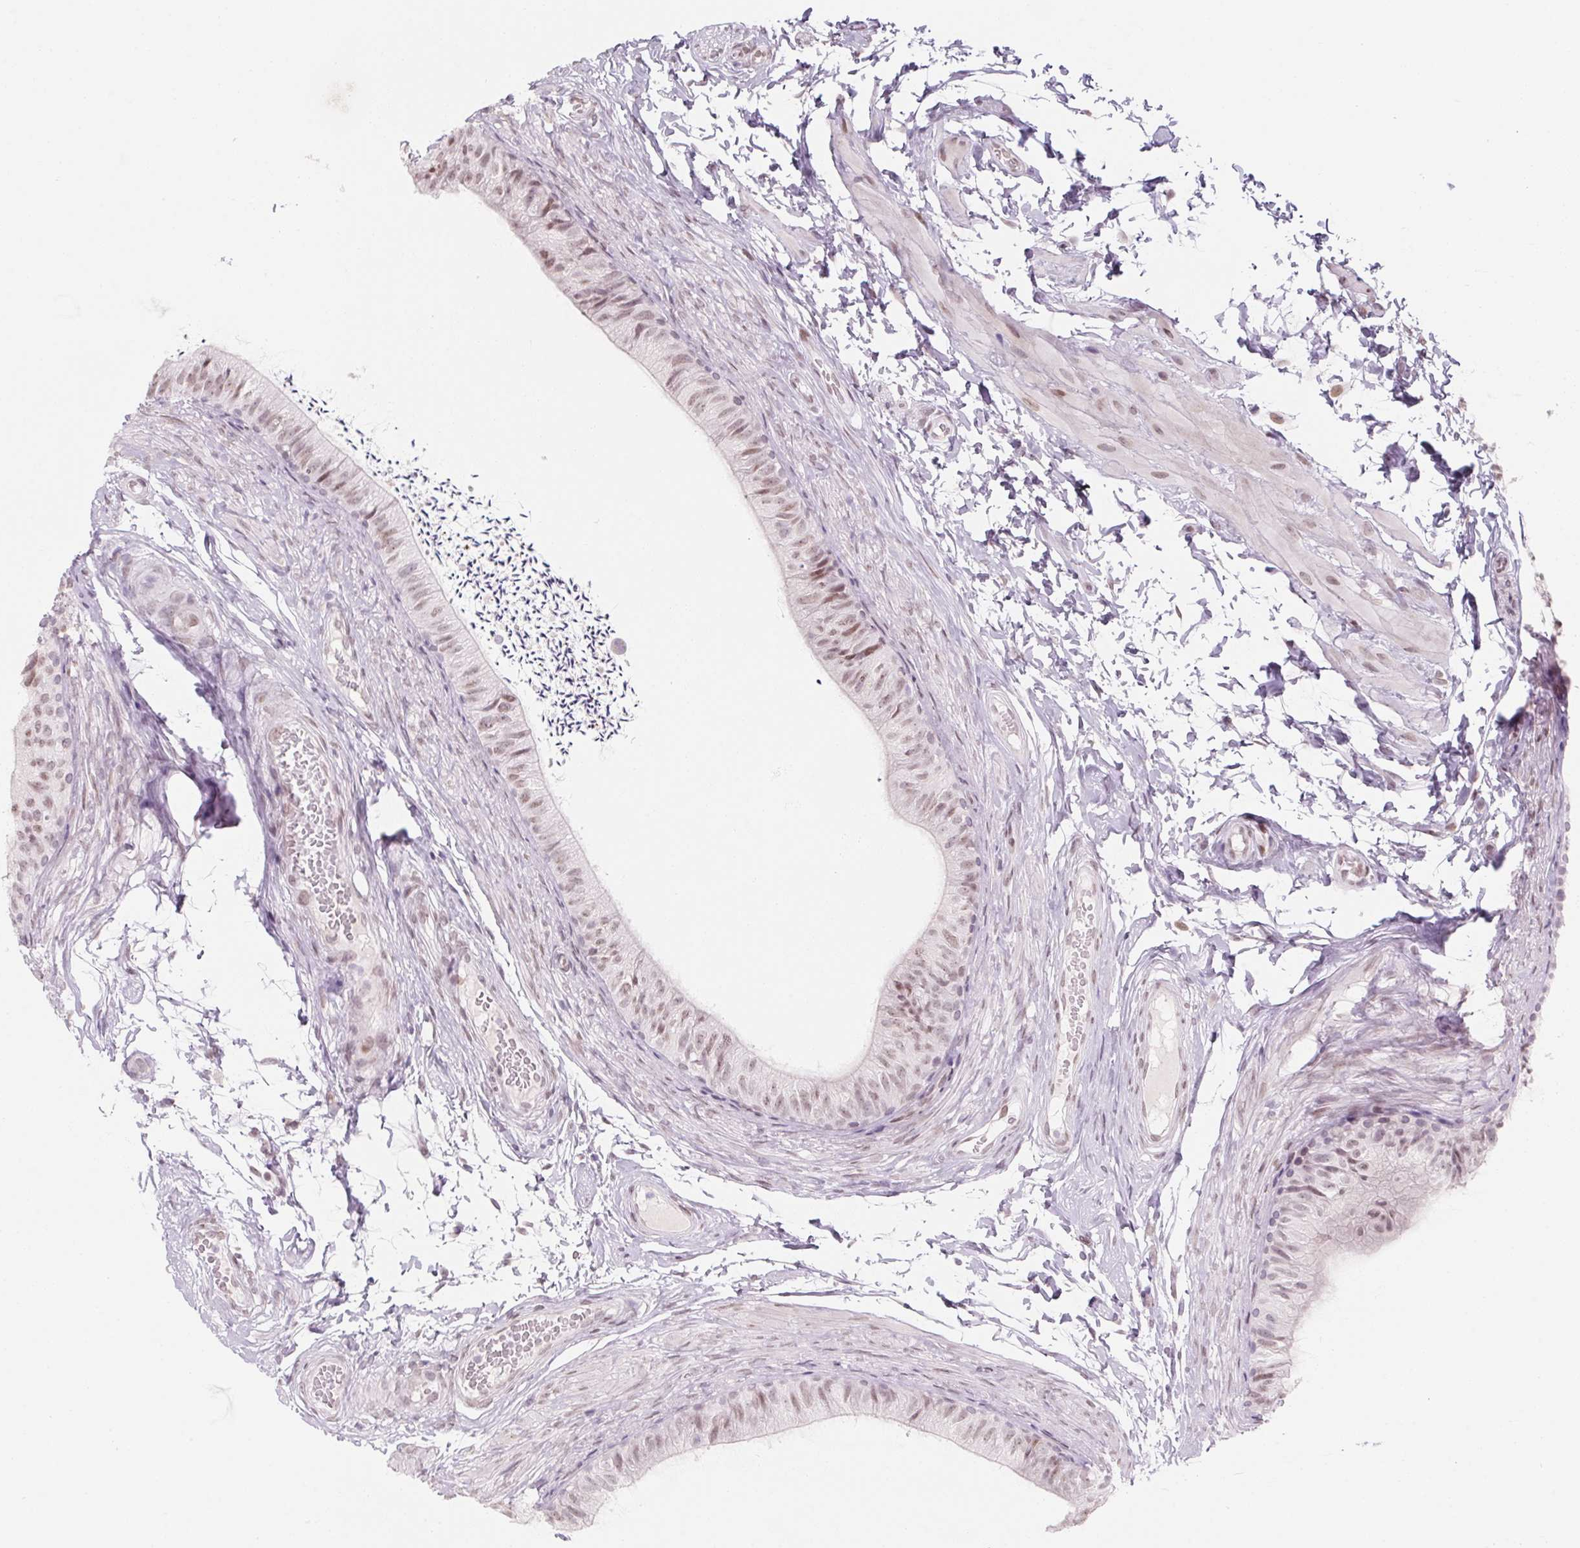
{"staining": {"intensity": "moderate", "quantity": ">75%", "location": "nuclear"}, "tissue": "epididymis", "cell_type": "Glandular cells", "image_type": "normal", "snomed": [{"axis": "morphology", "description": "Normal tissue, NOS"}, {"axis": "topography", "description": "Epididymis, spermatic cord, NOS"}, {"axis": "topography", "description": "Epididymis"}, {"axis": "topography", "description": "Peripheral nerve tissue"}], "caption": "Immunohistochemical staining of normal epididymis displays medium levels of moderate nuclear positivity in about >75% of glandular cells.", "gene": "KCNQ2", "patient": {"sex": "male", "age": 29}}